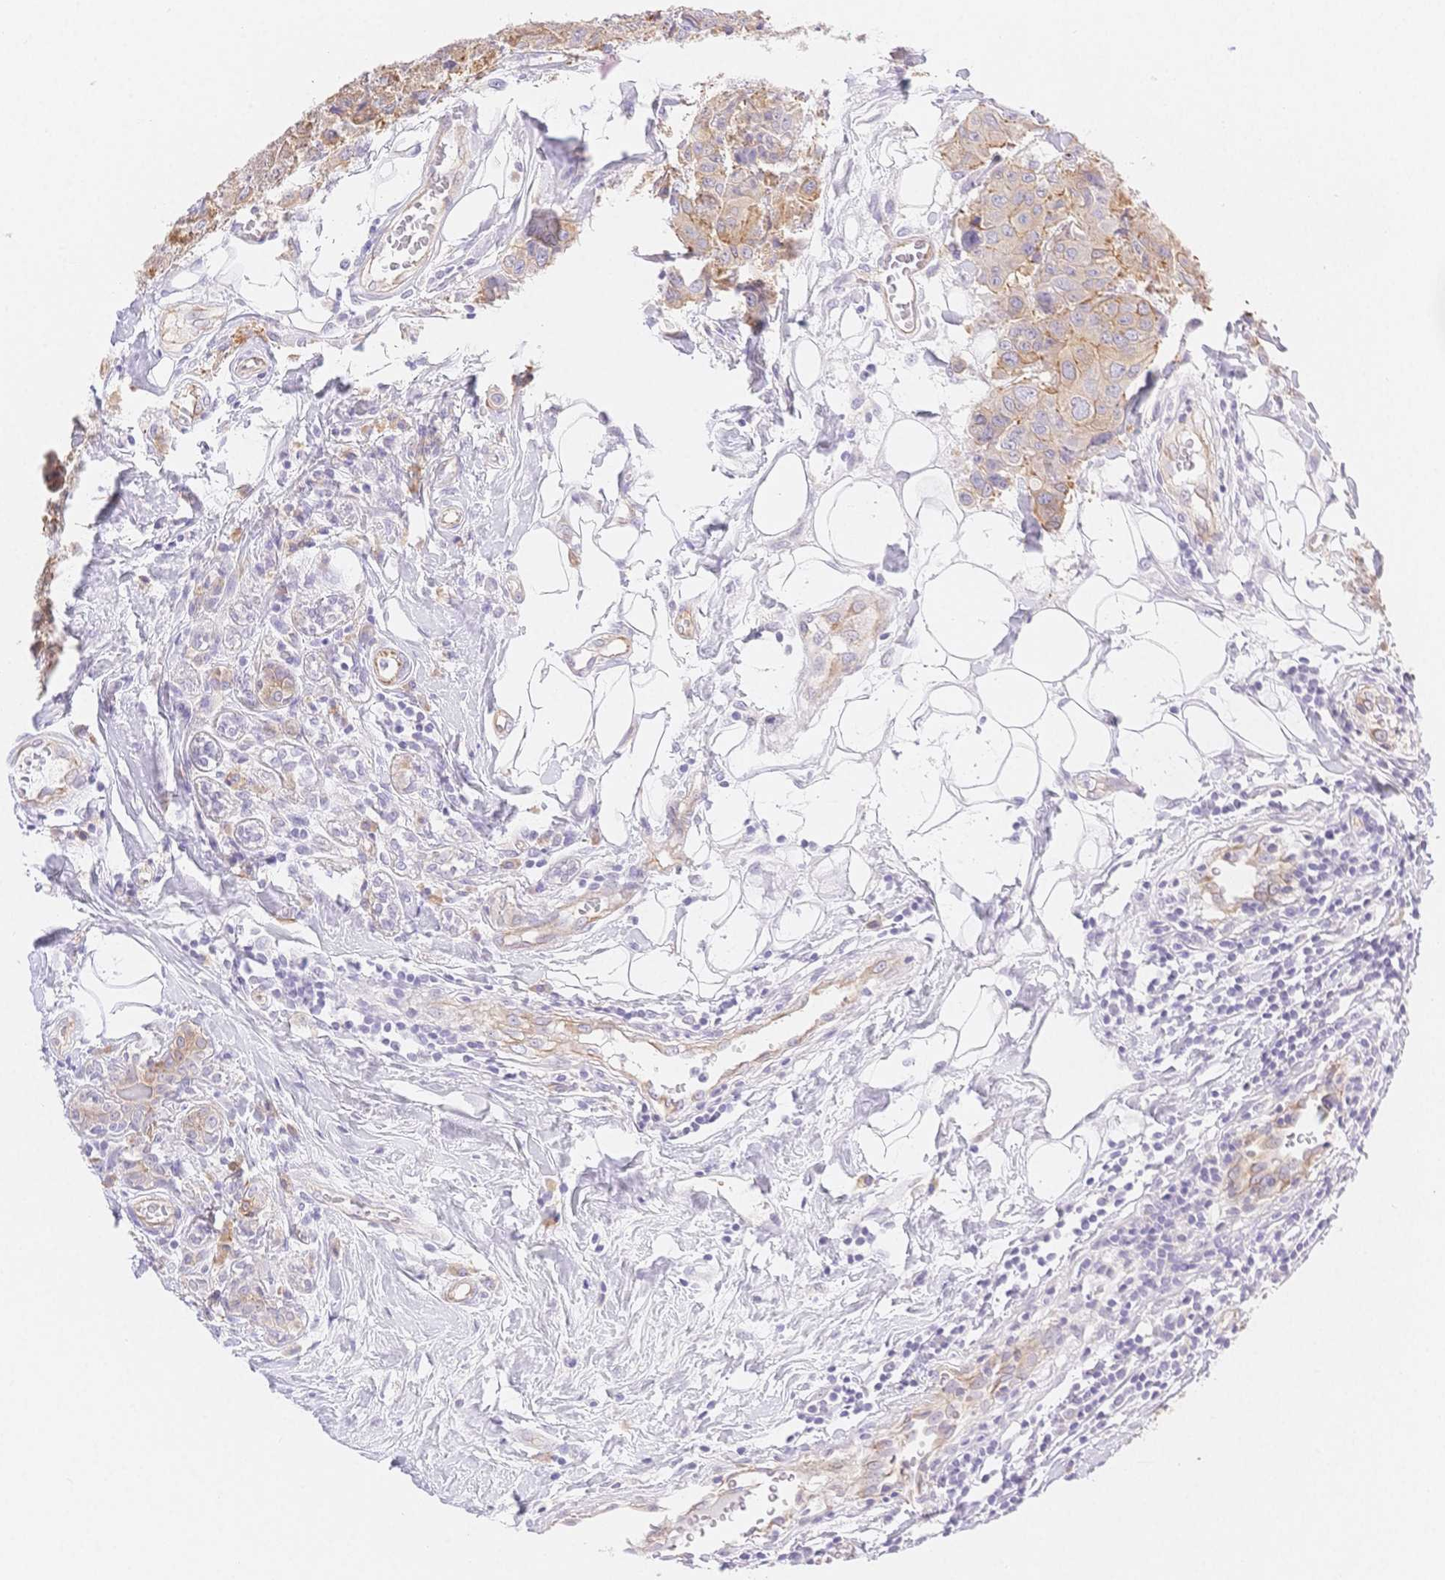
{"staining": {"intensity": "weak", "quantity": "25%-75%", "location": "cytoplasmic/membranous"}, "tissue": "breast cancer", "cell_type": "Tumor cells", "image_type": "cancer", "snomed": [{"axis": "morphology", "description": "Duct carcinoma"}, {"axis": "topography", "description": "Breast"}], "caption": "The photomicrograph exhibits staining of breast invasive ductal carcinoma, revealing weak cytoplasmic/membranous protein positivity (brown color) within tumor cells.", "gene": "CSN1S1", "patient": {"sex": "female", "age": 43}}